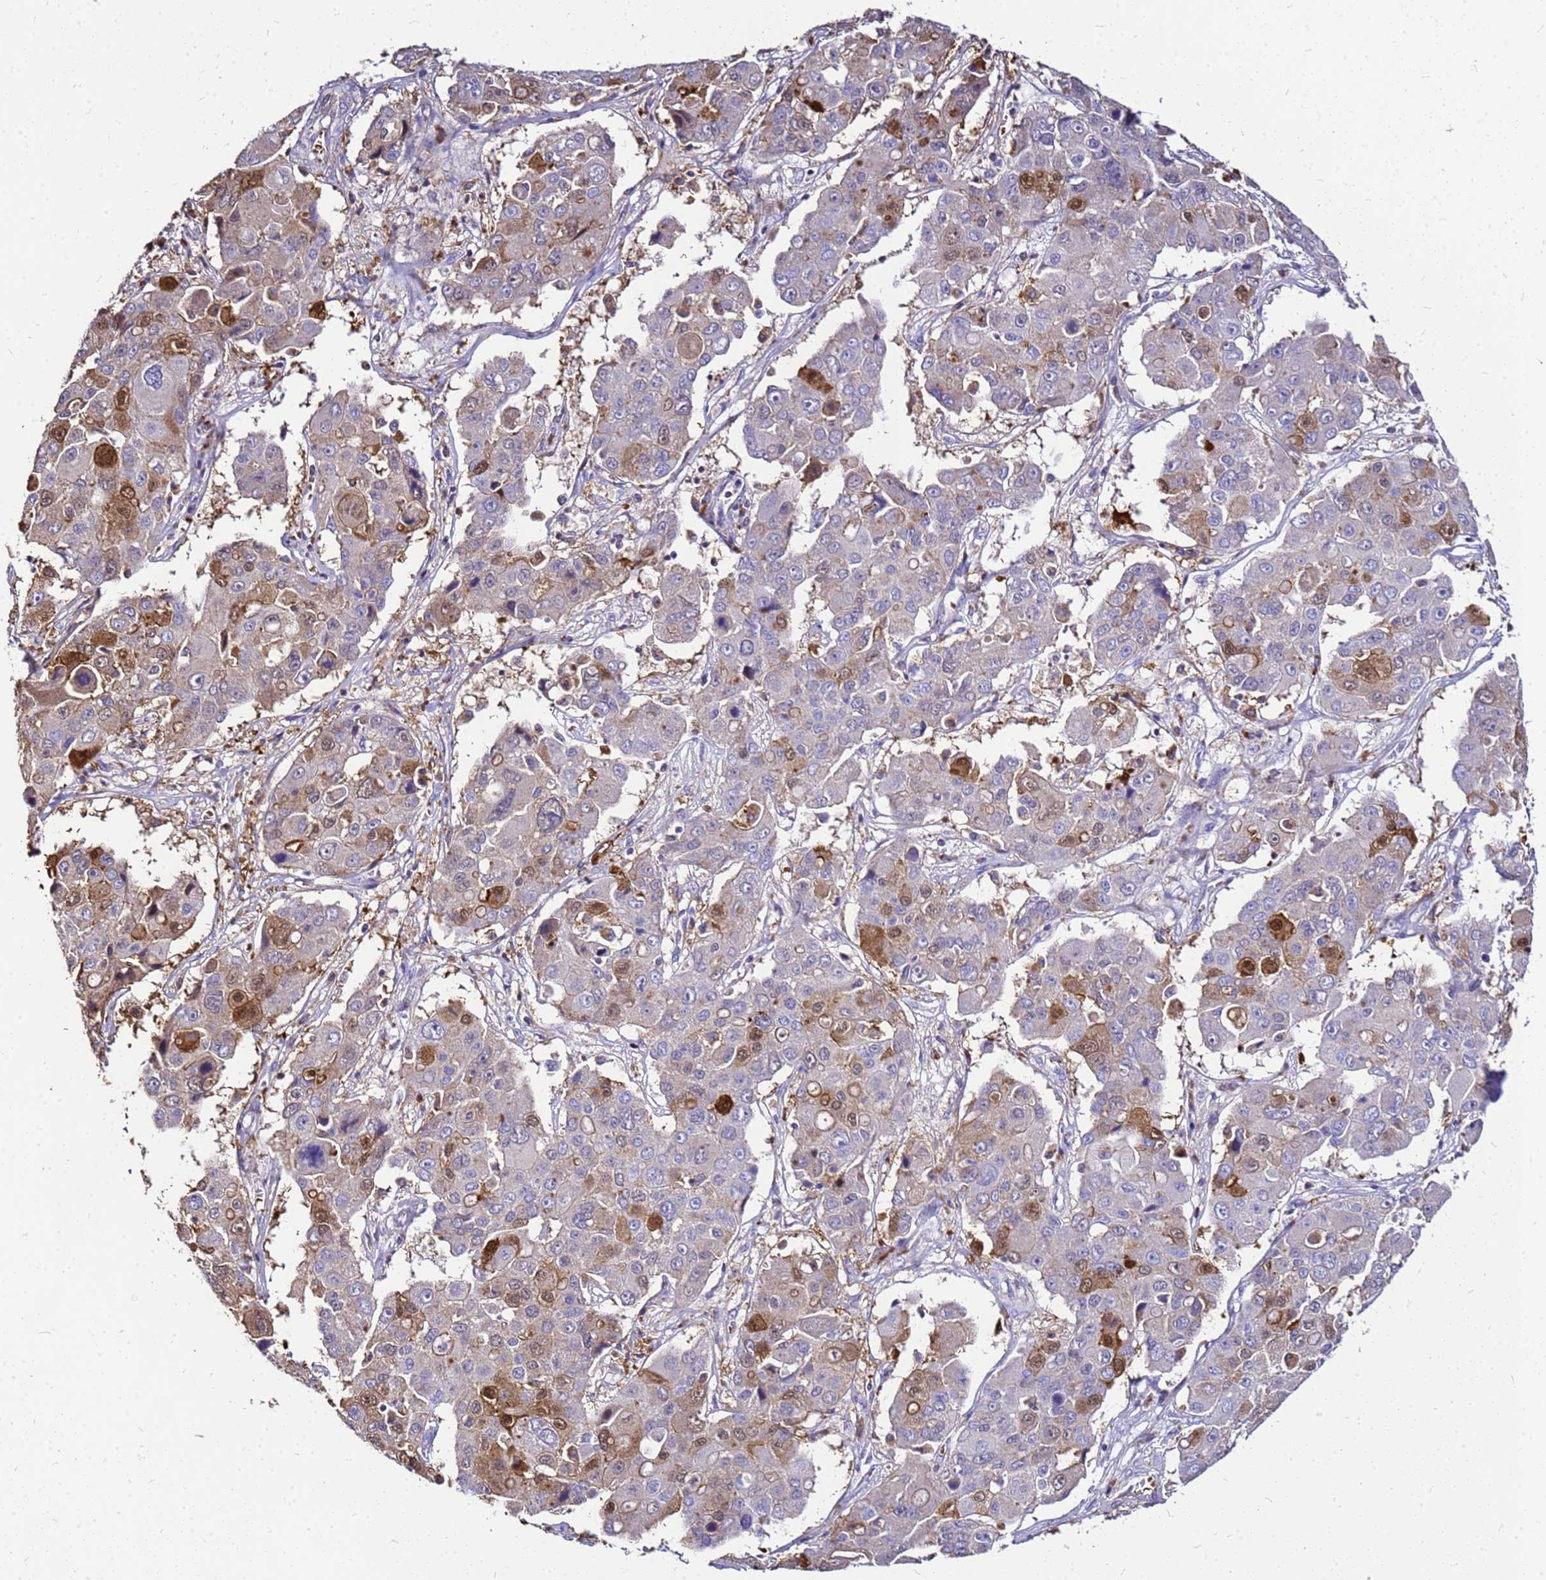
{"staining": {"intensity": "moderate", "quantity": "<25%", "location": "cytoplasmic/membranous,nuclear"}, "tissue": "liver cancer", "cell_type": "Tumor cells", "image_type": "cancer", "snomed": [{"axis": "morphology", "description": "Cholangiocarcinoma"}, {"axis": "topography", "description": "Liver"}], "caption": "A brown stain labels moderate cytoplasmic/membranous and nuclear staining of a protein in human cholangiocarcinoma (liver) tumor cells.", "gene": "S100A2", "patient": {"sex": "male", "age": 67}}